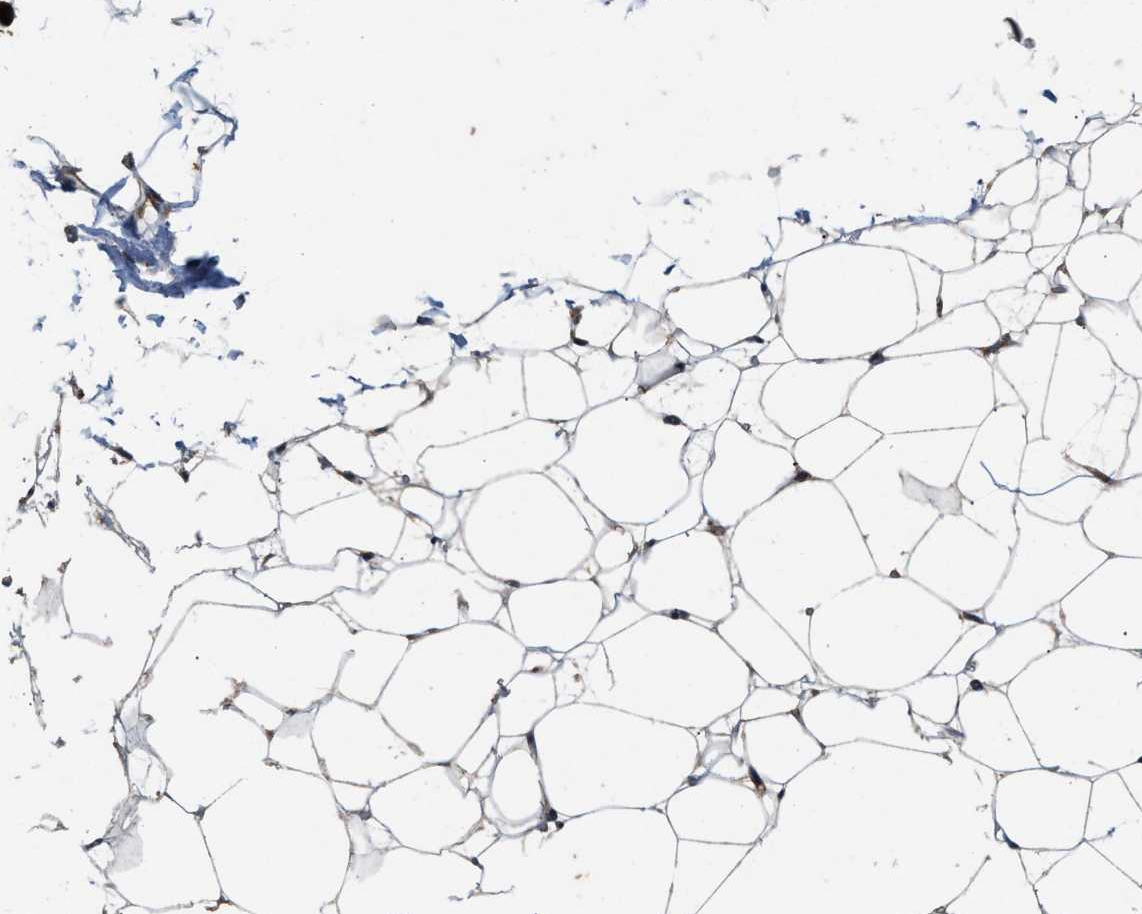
{"staining": {"intensity": "weak", "quantity": "25%-75%", "location": "cytoplasmic/membranous"}, "tissue": "adipose tissue", "cell_type": "Adipocytes", "image_type": "normal", "snomed": [{"axis": "morphology", "description": "Normal tissue, NOS"}, {"axis": "topography", "description": "Breast"}, {"axis": "topography", "description": "Soft tissue"}], "caption": "Protein staining of normal adipose tissue reveals weak cytoplasmic/membranous positivity in approximately 25%-75% of adipocytes.", "gene": "RUSC2", "patient": {"sex": "female", "age": 75}}